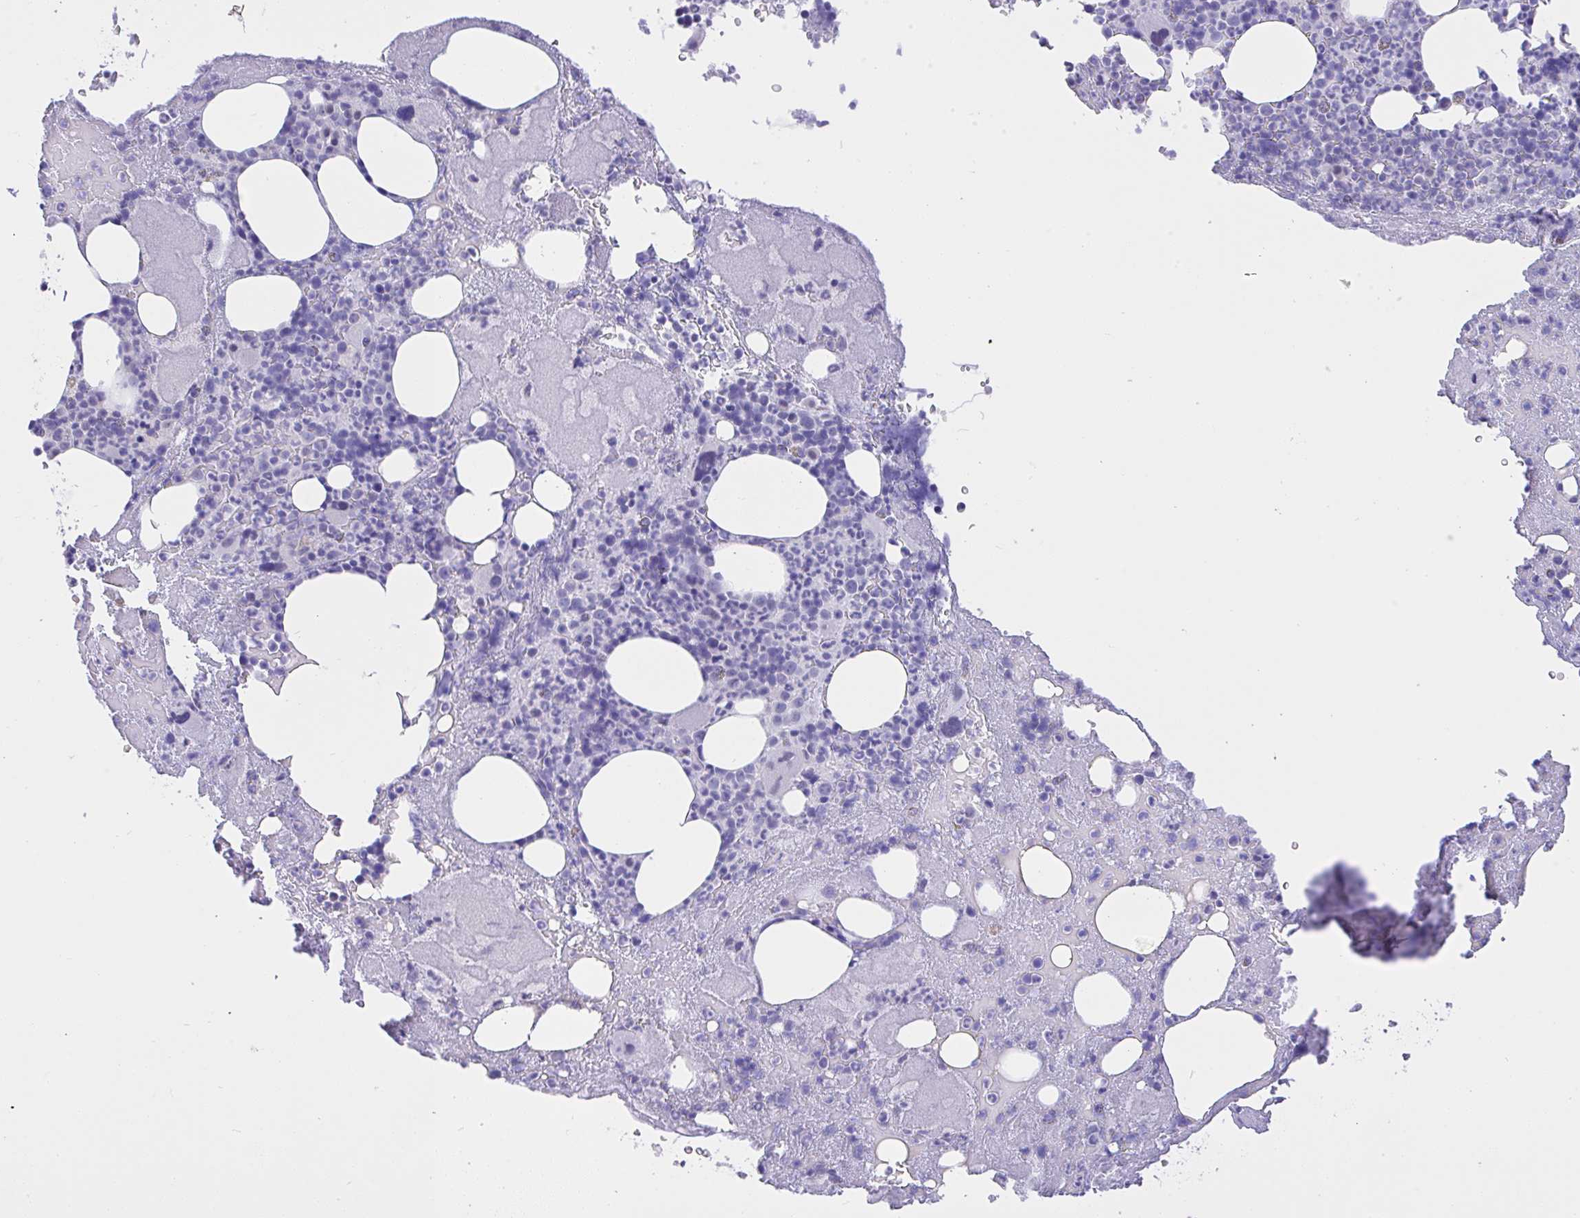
{"staining": {"intensity": "negative", "quantity": "none", "location": "none"}, "tissue": "bone marrow", "cell_type": "Hematopoietic cells", "image_type": "normal", "snomed": [{"axis": "morphology", "description": "Normal tissue, NOS"}, {"axis": "topography", "description": "Bone marrow"}], "caption": "IHC micrograph of normal bone marrow stained for a protein (brown), which exhibits no expression in hematopoietic cells.", "gene": "MS4A12", "patient": {"sex": "female", "age": 59}}